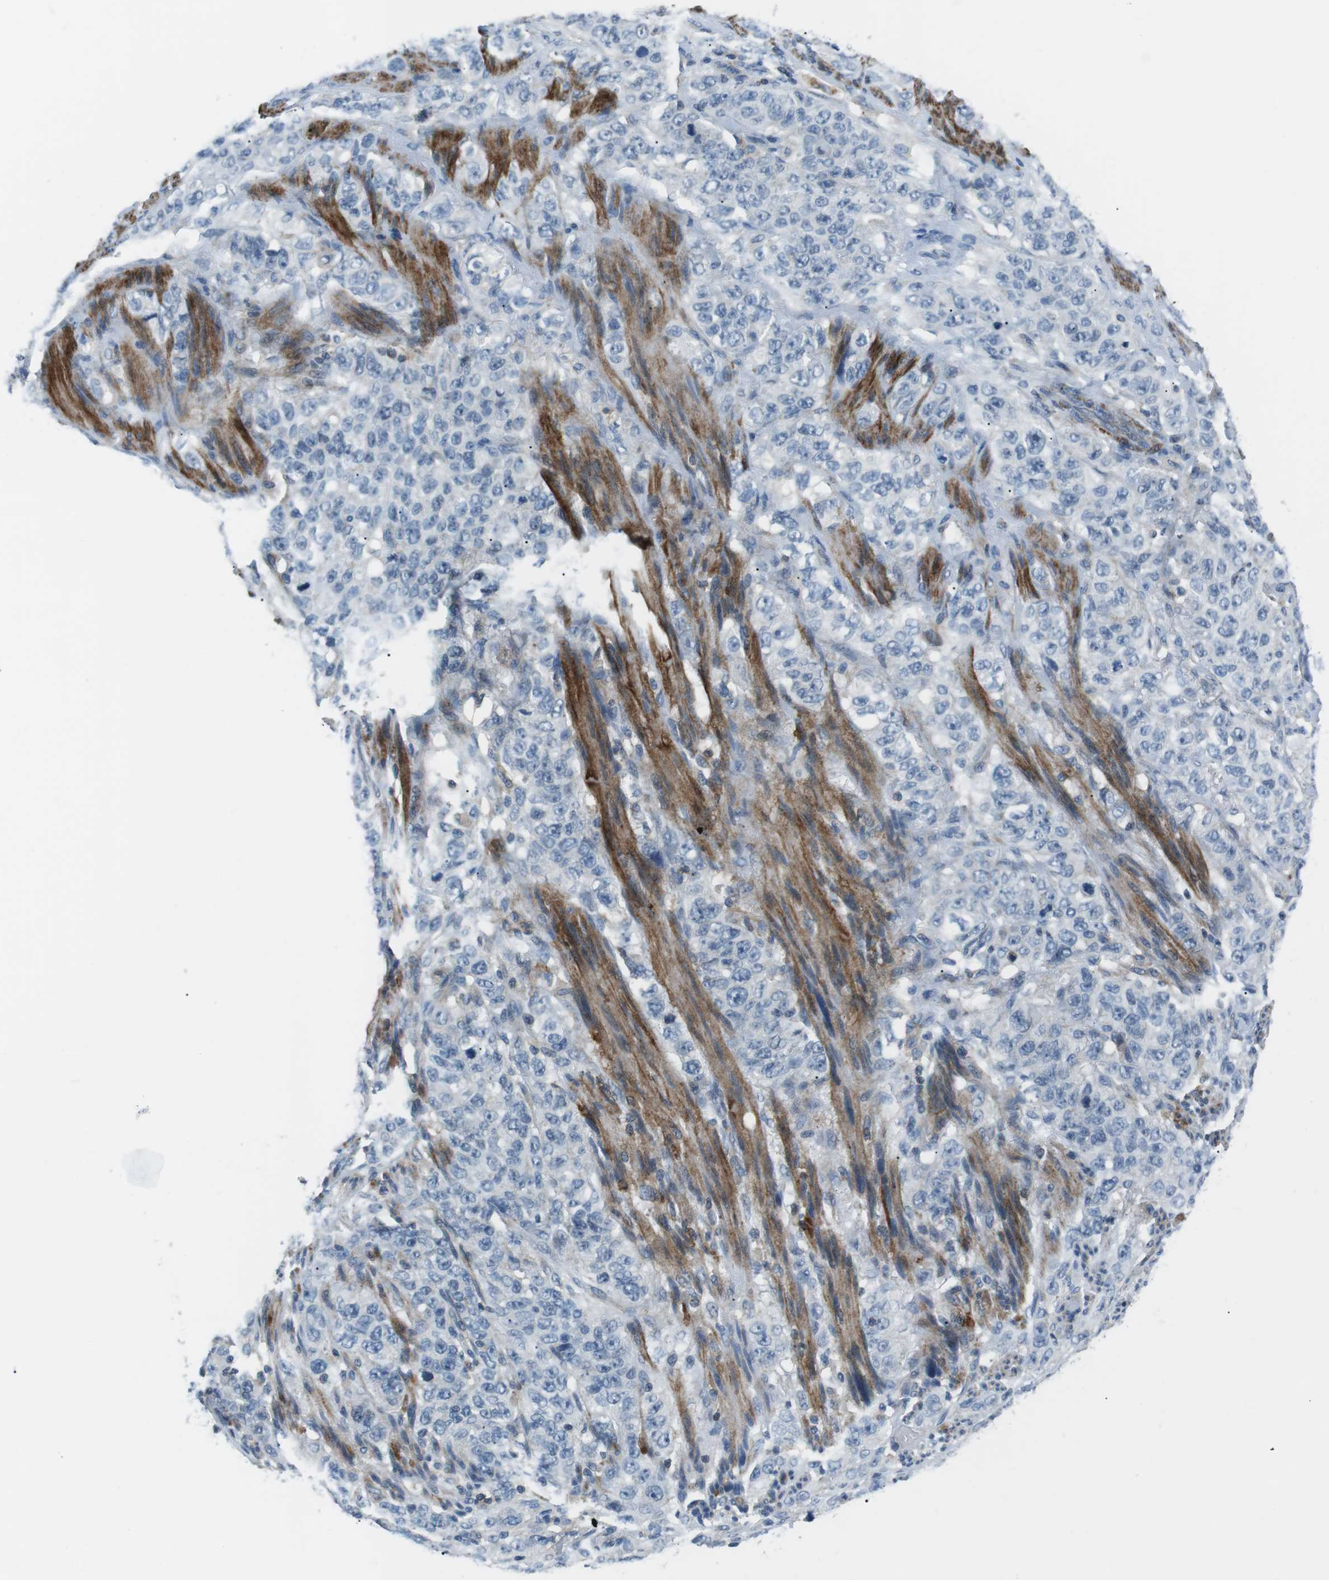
{"staining": {"intensity": "negative", "quantity": "none", "location": "none"}, "tissue": "stomach cancer", "cell_type": "Tumor cells", "image_type": "cancer", "snomed": [{"axis": "morphology", "description": "Adenocarcinoma, NOS"}, {"axis": "topography", "description": "Stomach"}], "caption": "The immunohistochemistry image has no significant expression in tumor cells of stomach cancer tissue. The staining was performed using DAB to visualize the protein expression in brown, while the nuclei were stained in blue with hematoxylin (Magnification: 20x).", "gene": "ARVCF", "patient": {"sex": "male", "age": 48}}